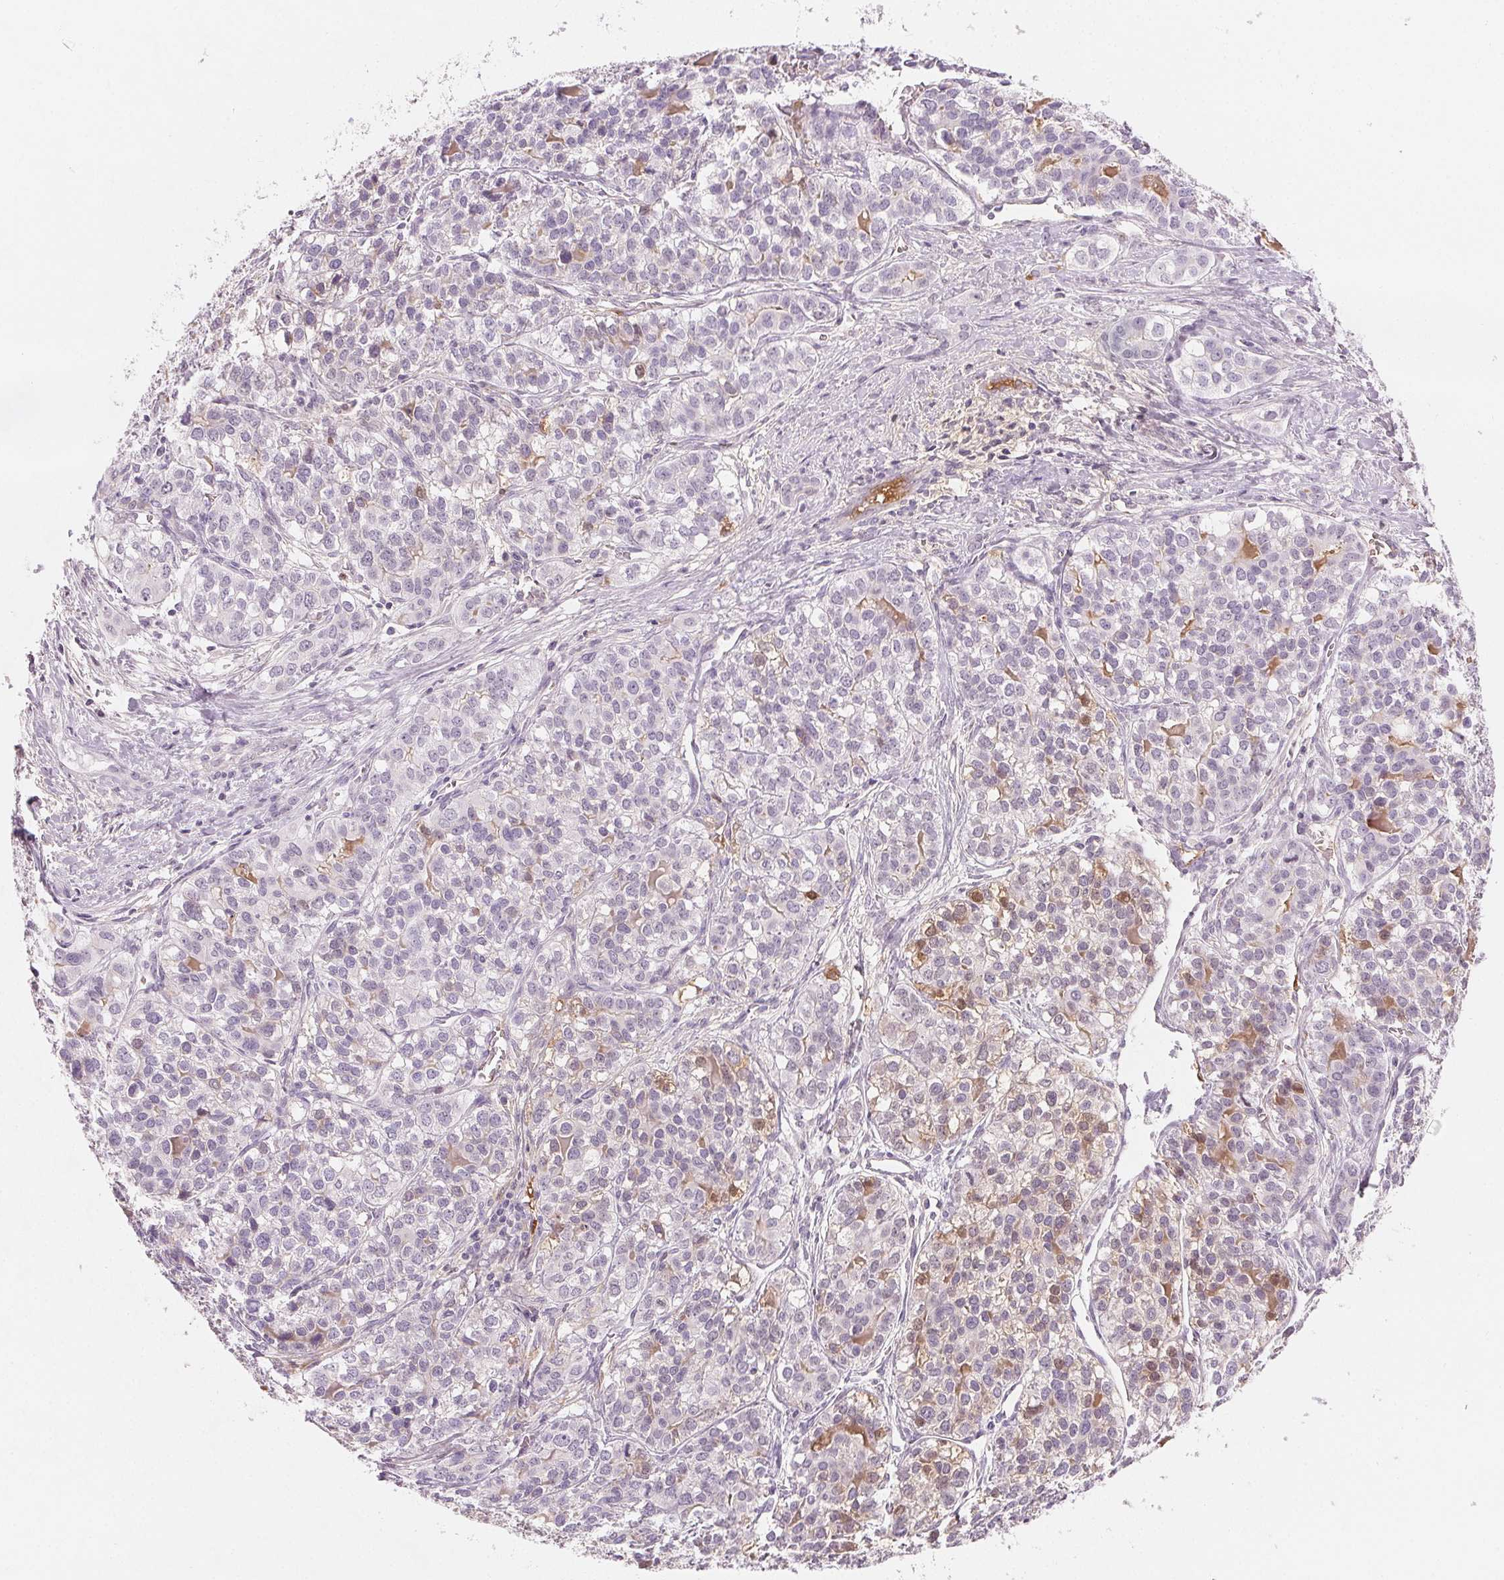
{"staining": {"intensity": "weak", "quantity": "<25%", "location": "cytoplasmic/membranous,nuclear"}, "tissue": "liver cancer", "cell_type": "Tumor cells", "image_type": "cancer", "snomed": [{"axis": "morphology", "description": "Cholangiocarcinoma"}, {"axis": "topography", "description": "Liver"}], "caption": "Liver cancer (cholangiocarcinoma) was stained to show a protein in brown. There is no significant staining in tumor cells. (DAB IHC, high magnification).", "gene": "AFM", "patient": {"sex": "male", "age": 56}}